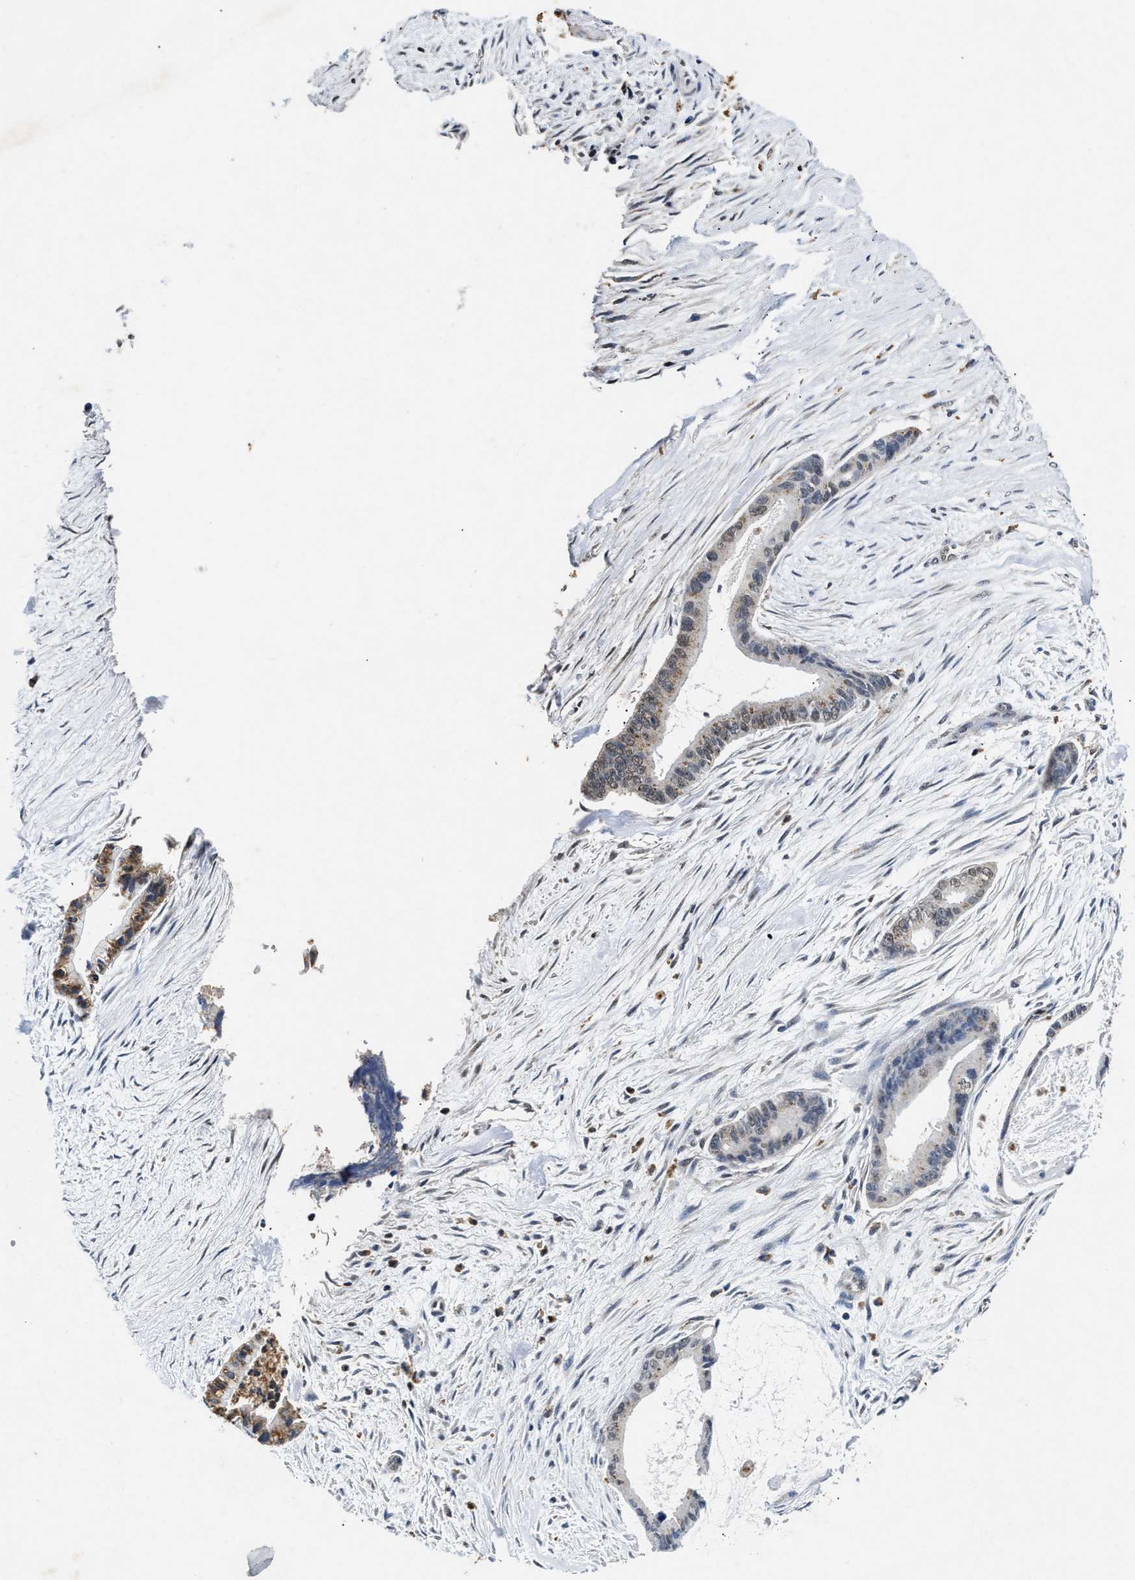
{"staining": {"intensity": "moderate", "quantity": ">75%", "location": "cytoplasmic/membranous"}, "tissue": "liver cancer", "cell_type": "Tumor cells", "image_type": "cancer", "snomed": [{"axis": "morphology", "description": "Cholangiocarcinoma"}, {"axis": "topography", "description": "Liver"}], "caption": "Immunohistochemistry (IHC) image of neoplastic tissue: human liver cancer (cholangiocarcinoma) stained using immunohistochemistry reveals medium levels of moderate protein expression localized specifically in the cytoplasmic/membranous of tumor cells, appearing as a cytoplasmic/membranous brown color.", "gene": "ACOX1", "patient": {"sex": "female", "age": 55}}